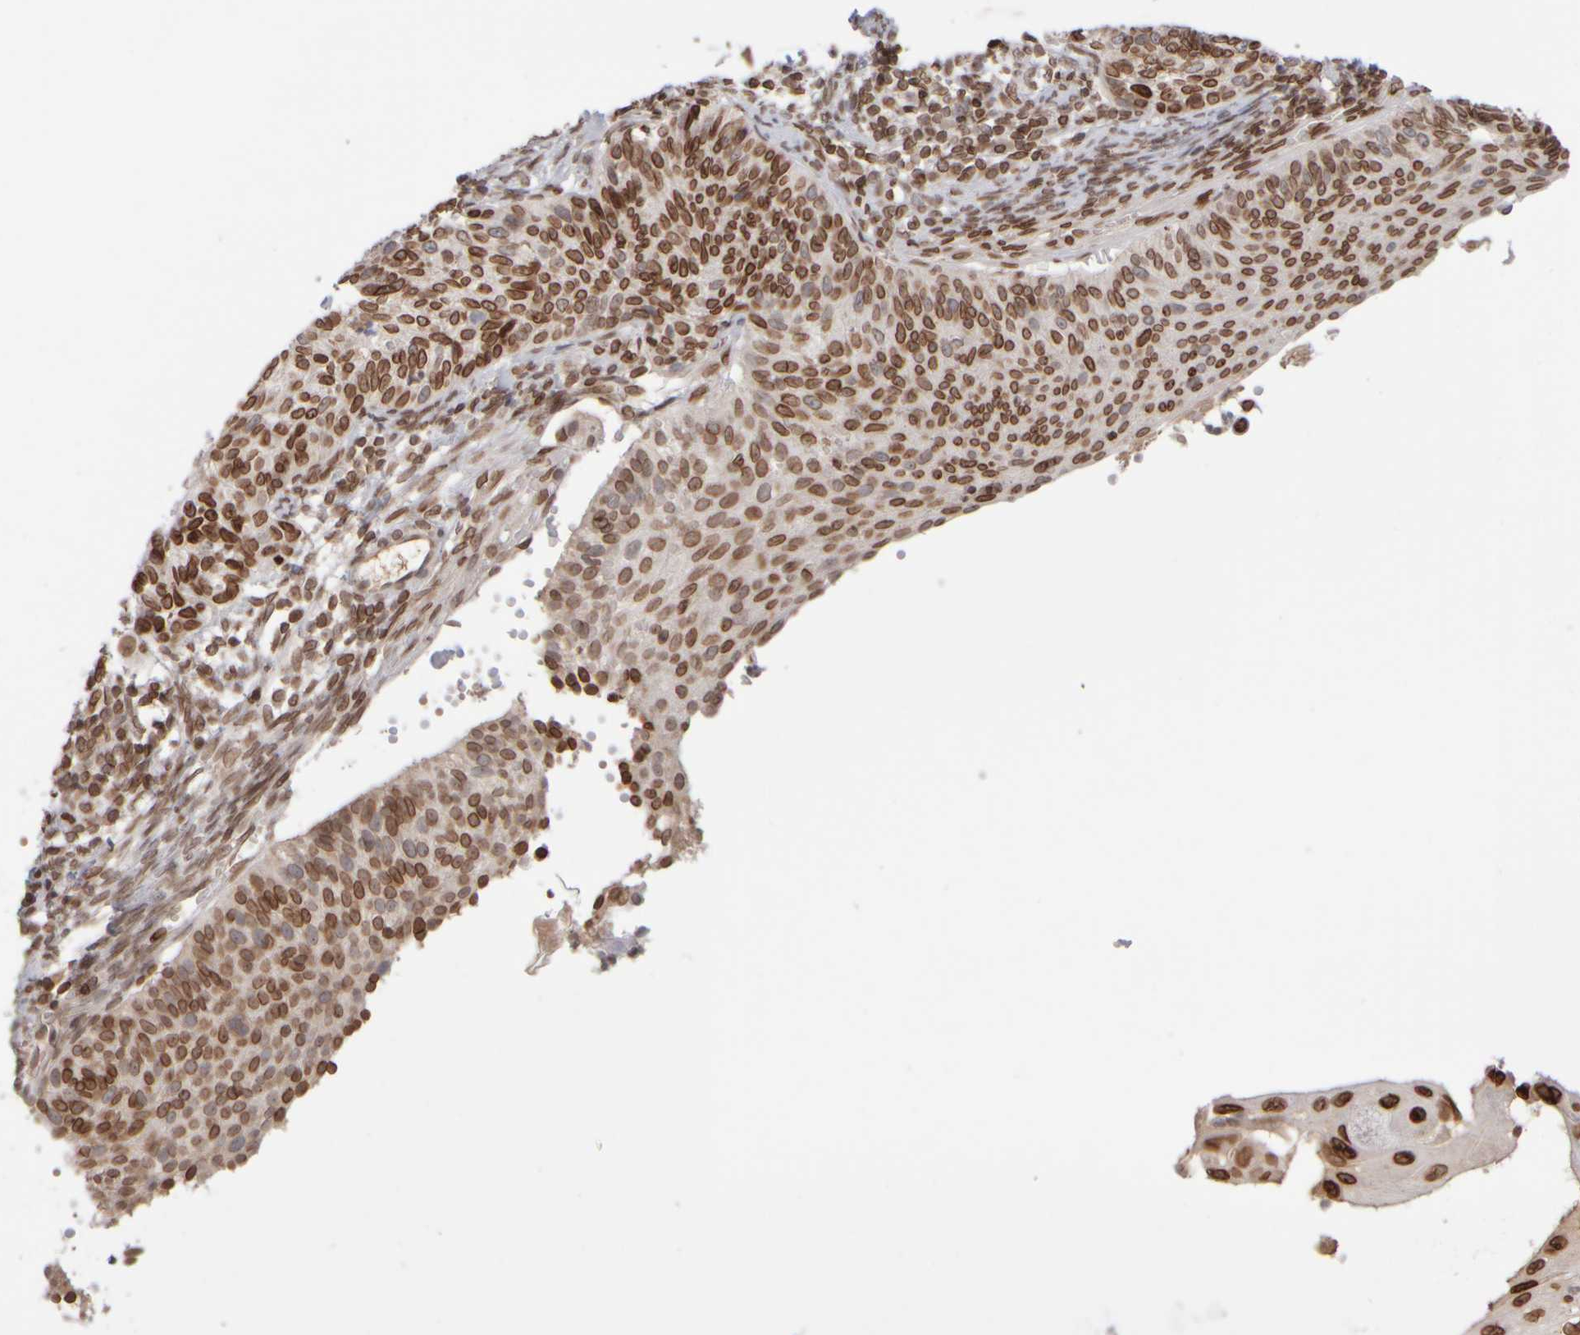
{"staining": {"intensity": "strong", "quantity": ">75%", "location": "cytoplasmic/membranous,nuclear"}, "tissue": "cervical cancer", "cell_type": "Tumor cells", "image_type": "cancer", "snomed": [{"axis": "morphology", "description": "Squamous cell carcinoma, NOS"}, {"axis": "topography", "description": "Cervix"}], "caption": "A micrograph of cervical cancer (squamous cell carcinoma) stained for a protein demonstrates strong cytoplasmic/membranous and nuclear brown staining in tumor cells. (DAB IHC with brightfield microscopy, high magnification).", "gene": "ZC3HC1", "patient": {"sex": "female", "age": 70}}